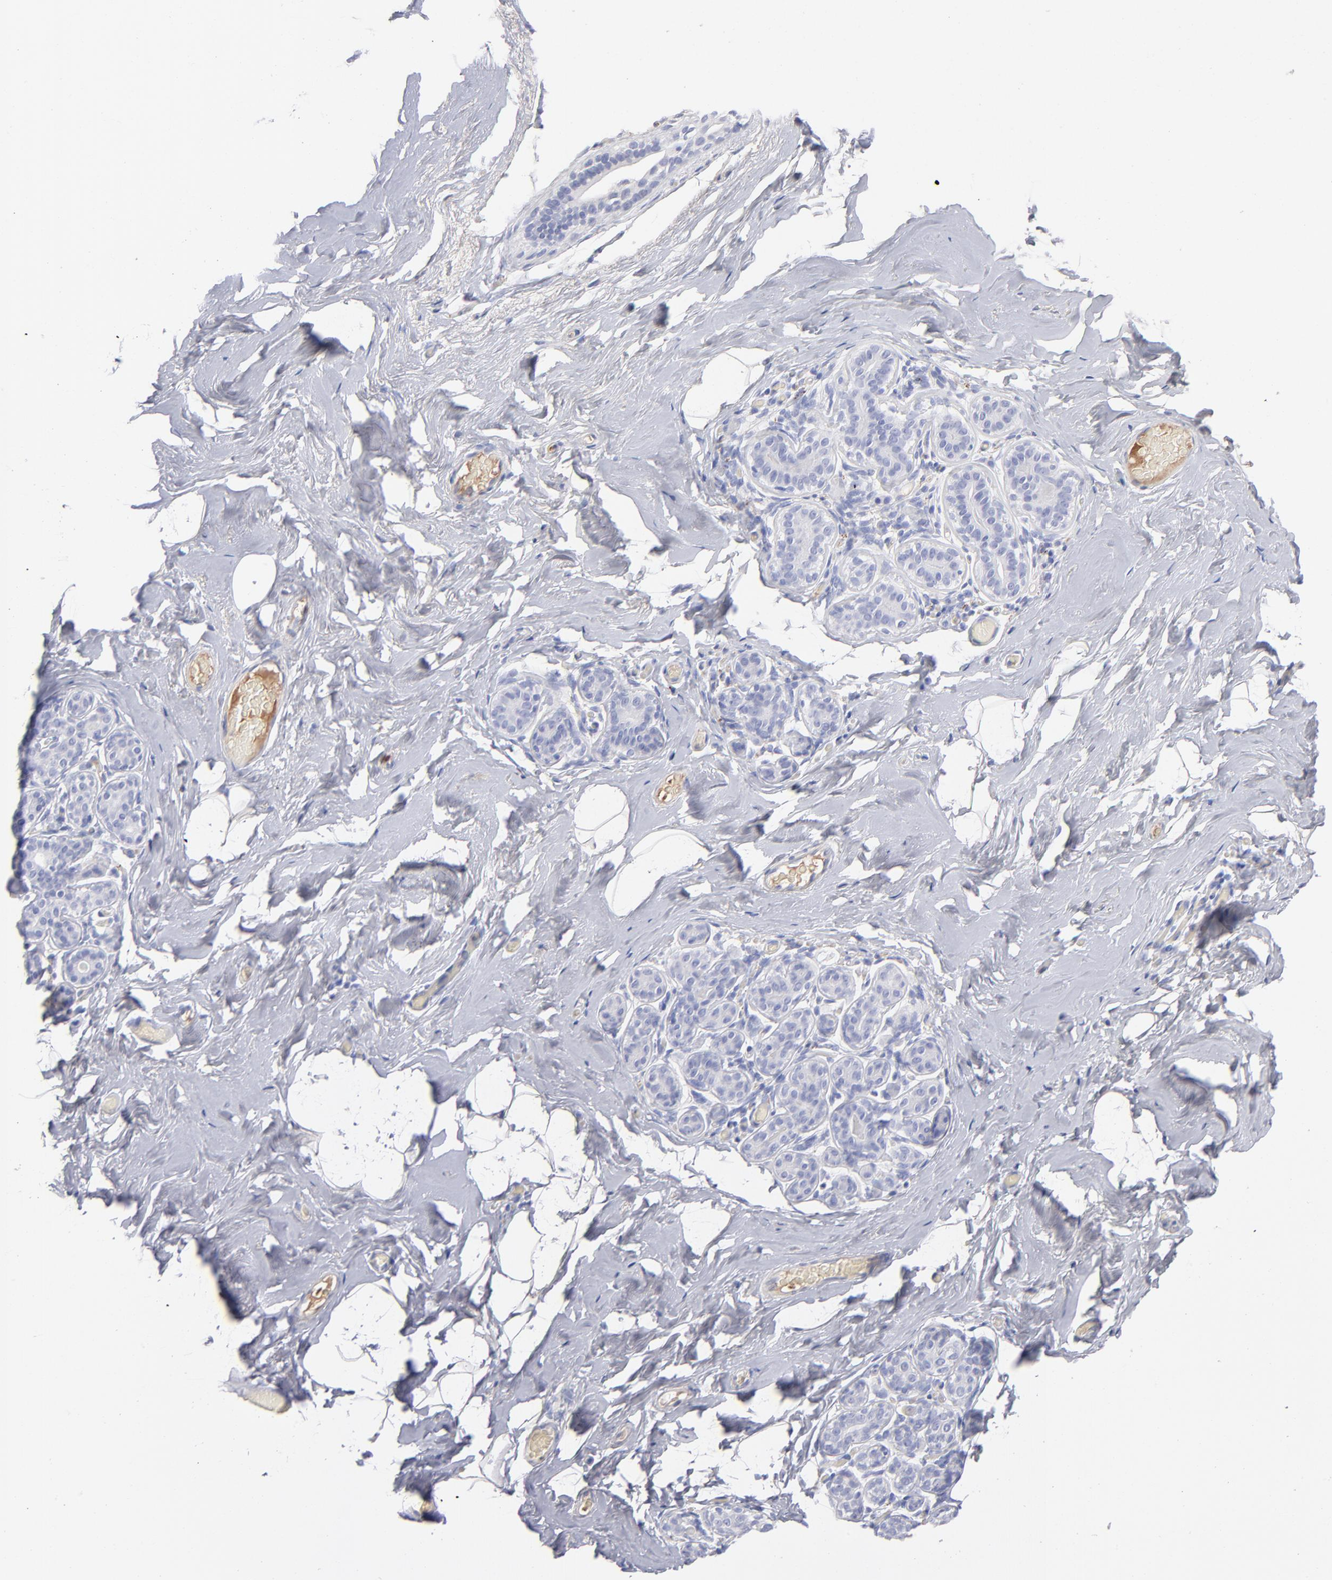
{"staining": {"intensity": "negative", "quantity": "none", "location": "none"}, "tissue": "breast", "cell_type": "Adipocytes", "image_type": "normal", "snomed": [{"axis": "morphology", "description": "Normal tissue, NOS"}, {"axis": "topography", "description": "Breast"}, {"axis": "topography", "description": "Soft tissue"}], "caption": "Immunohistochemistry micrograph of benign breast: human breast stained with DAB (3,3'-diaminobenzidine) reveals no significant protein expression in adipocytes.", "gene": "HP", "patient": {"sex": "female", "age": 75}}